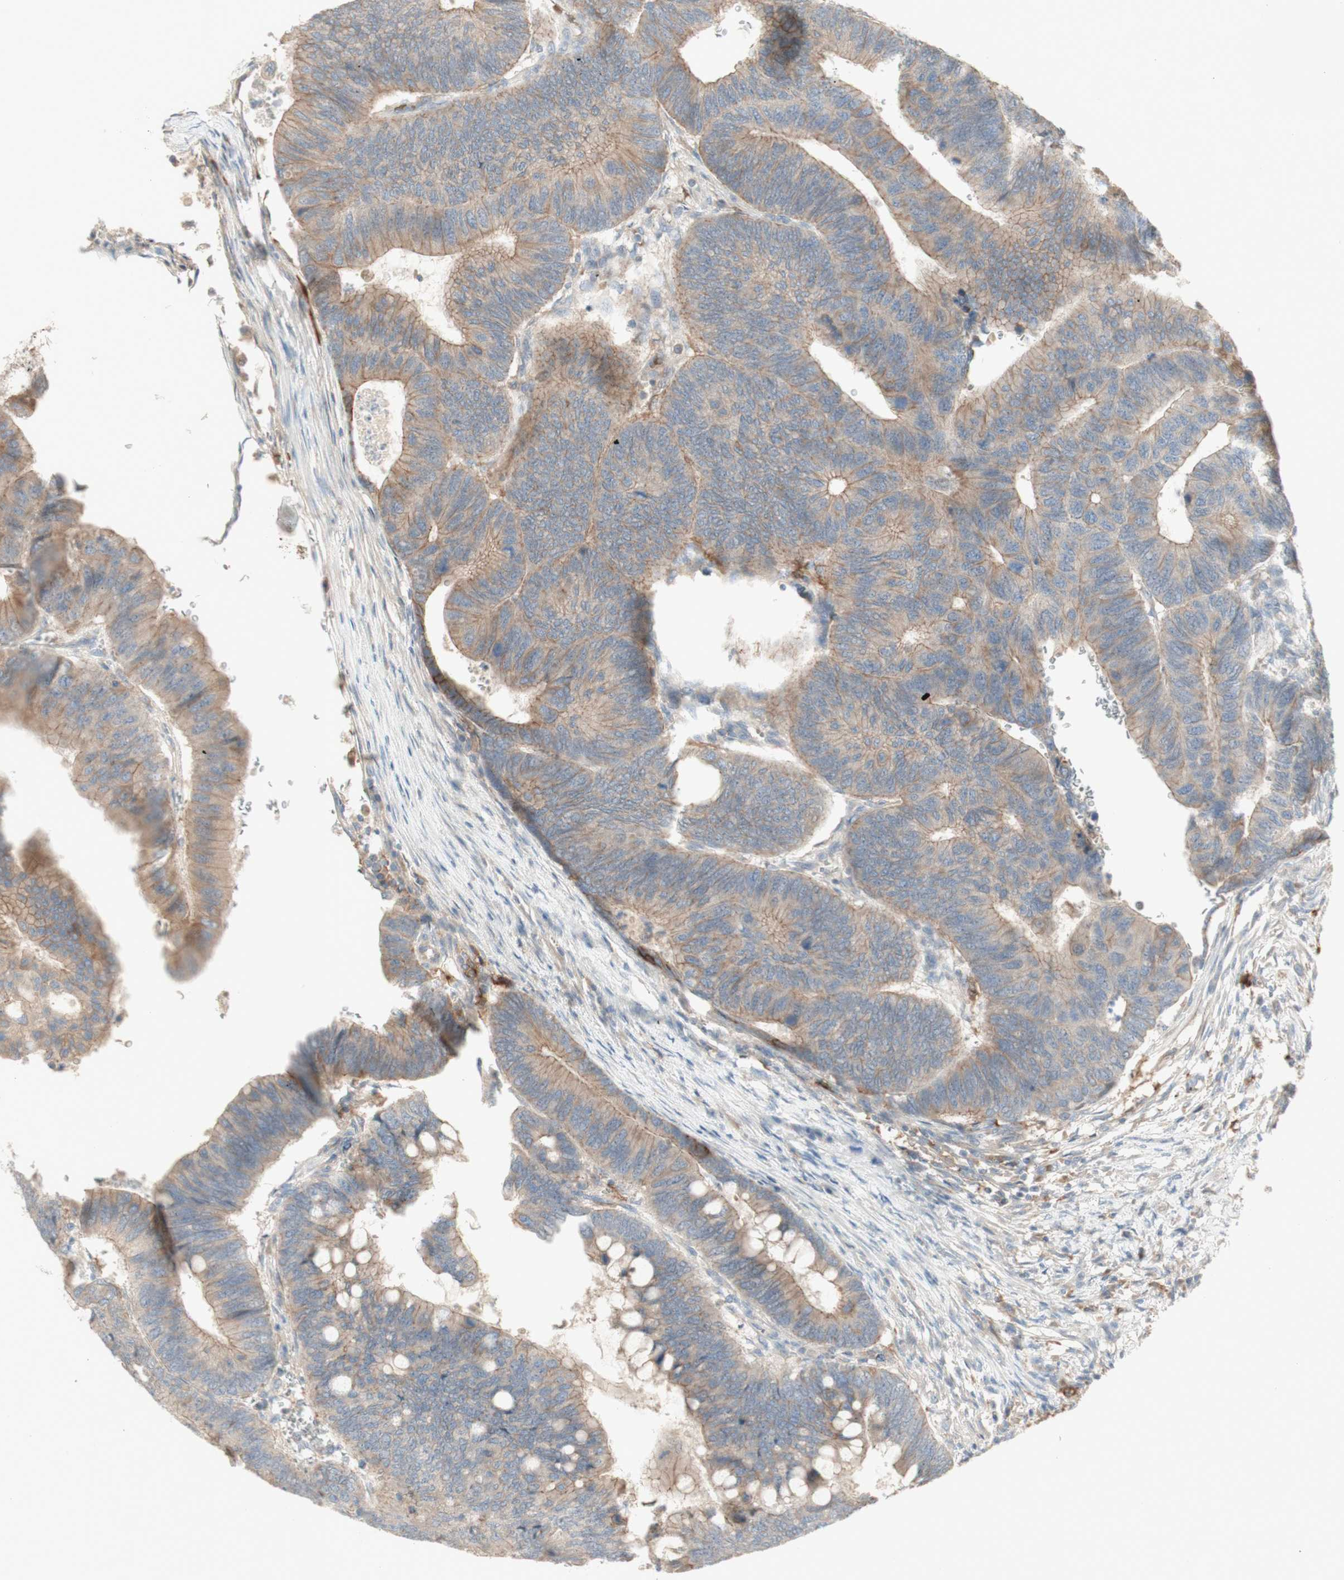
{"staining": {"intensity": "moderate", "quantity": ">75%", "location": "cytoplasmic/membranous"}, "tissue": "colorectal cancer", "cell_type": "Tumor cells", "image_type": "cancer", "snomed": [{"axis": "morphology", "description": "Normal tissue, NOS"}, {"axis": "morphology", "description": "Adenocarcinoma, NOS"}, {"axis": "topography", "description": "Rectum"}, {"axis": "topography", "description": "Peripheral nerve tissue"}], "caption": "Colorectal cancer (adenocarcinoma) stained with immunohistochemistry (IHC) shows moderate cytoplasmic/membranous staining in about >75% of tumor cells. The staining is performed using DAB (3,3'-diaminobenzidine) brown chromogen to label protein expression. The nuclei are counter-stained blue using hematoxylin.", "gene": "PTGER4", "patient": {"sex": "male", "age": 92}}